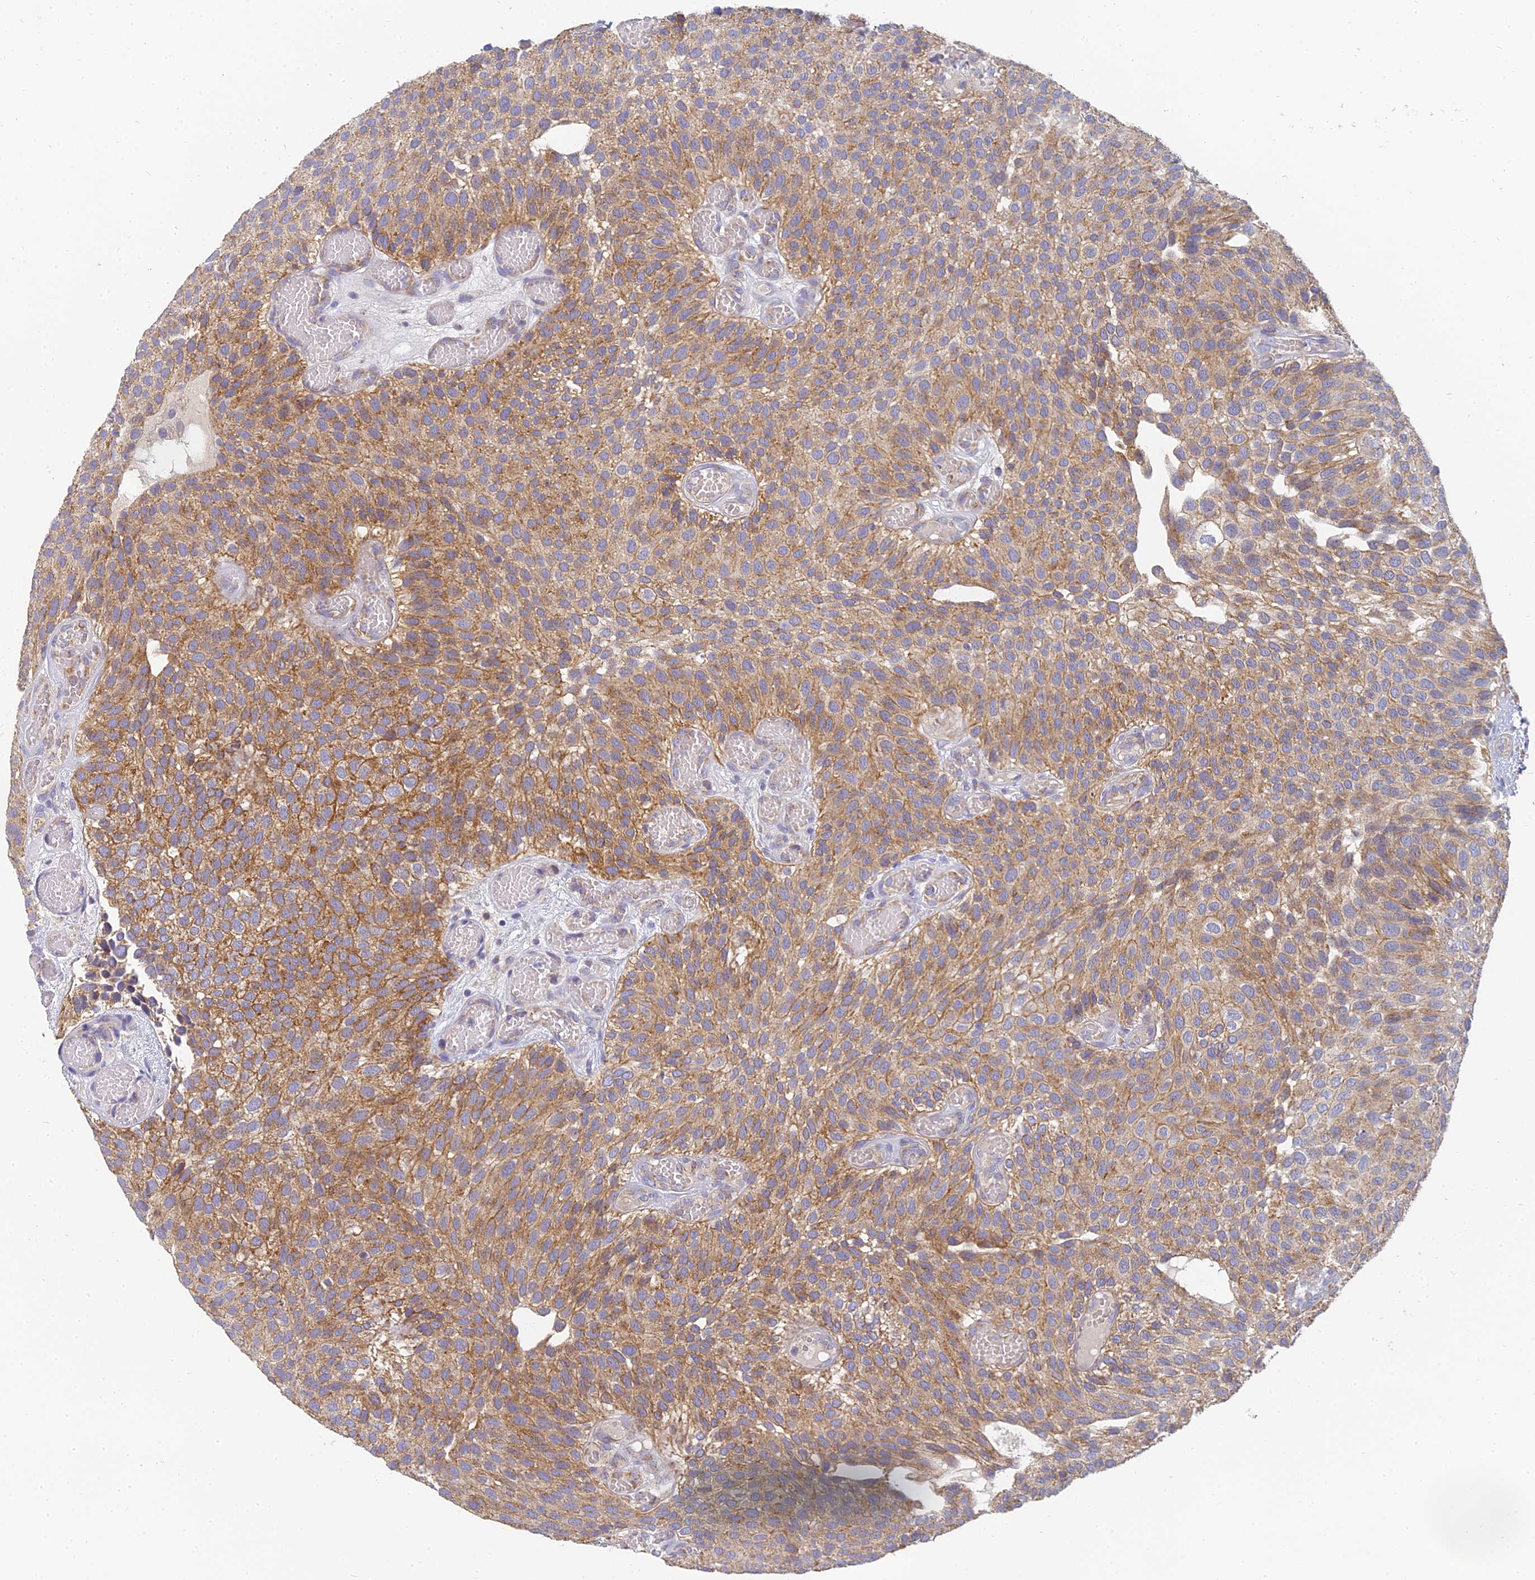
{"staining": {"intensity": "moderate", "quantity": ">75%", "location": "cytoplasmic/membranous"}, "tissue": "urothelial cancer", "cell_type": "Tumor cells", "image_type": "cancer", "snomed": [{"axis": "morphology", "description": "Urothelial carcinoma, Low grade"}, {"axis": "topography", "description": "Urinary bladder"}], "caption": "Urothelial cancer stained for a protein exhibits moderate cytoplasmic/membranous positivity in tumor cells. The staining was performed using DAB (3,3'-diaminobenzidine), with brown indicating positive protein expression. Nuclei are stained blue with hematoxylin.", "gene": "MRPL15", "patient": {"sex": "male", "age": 89}}